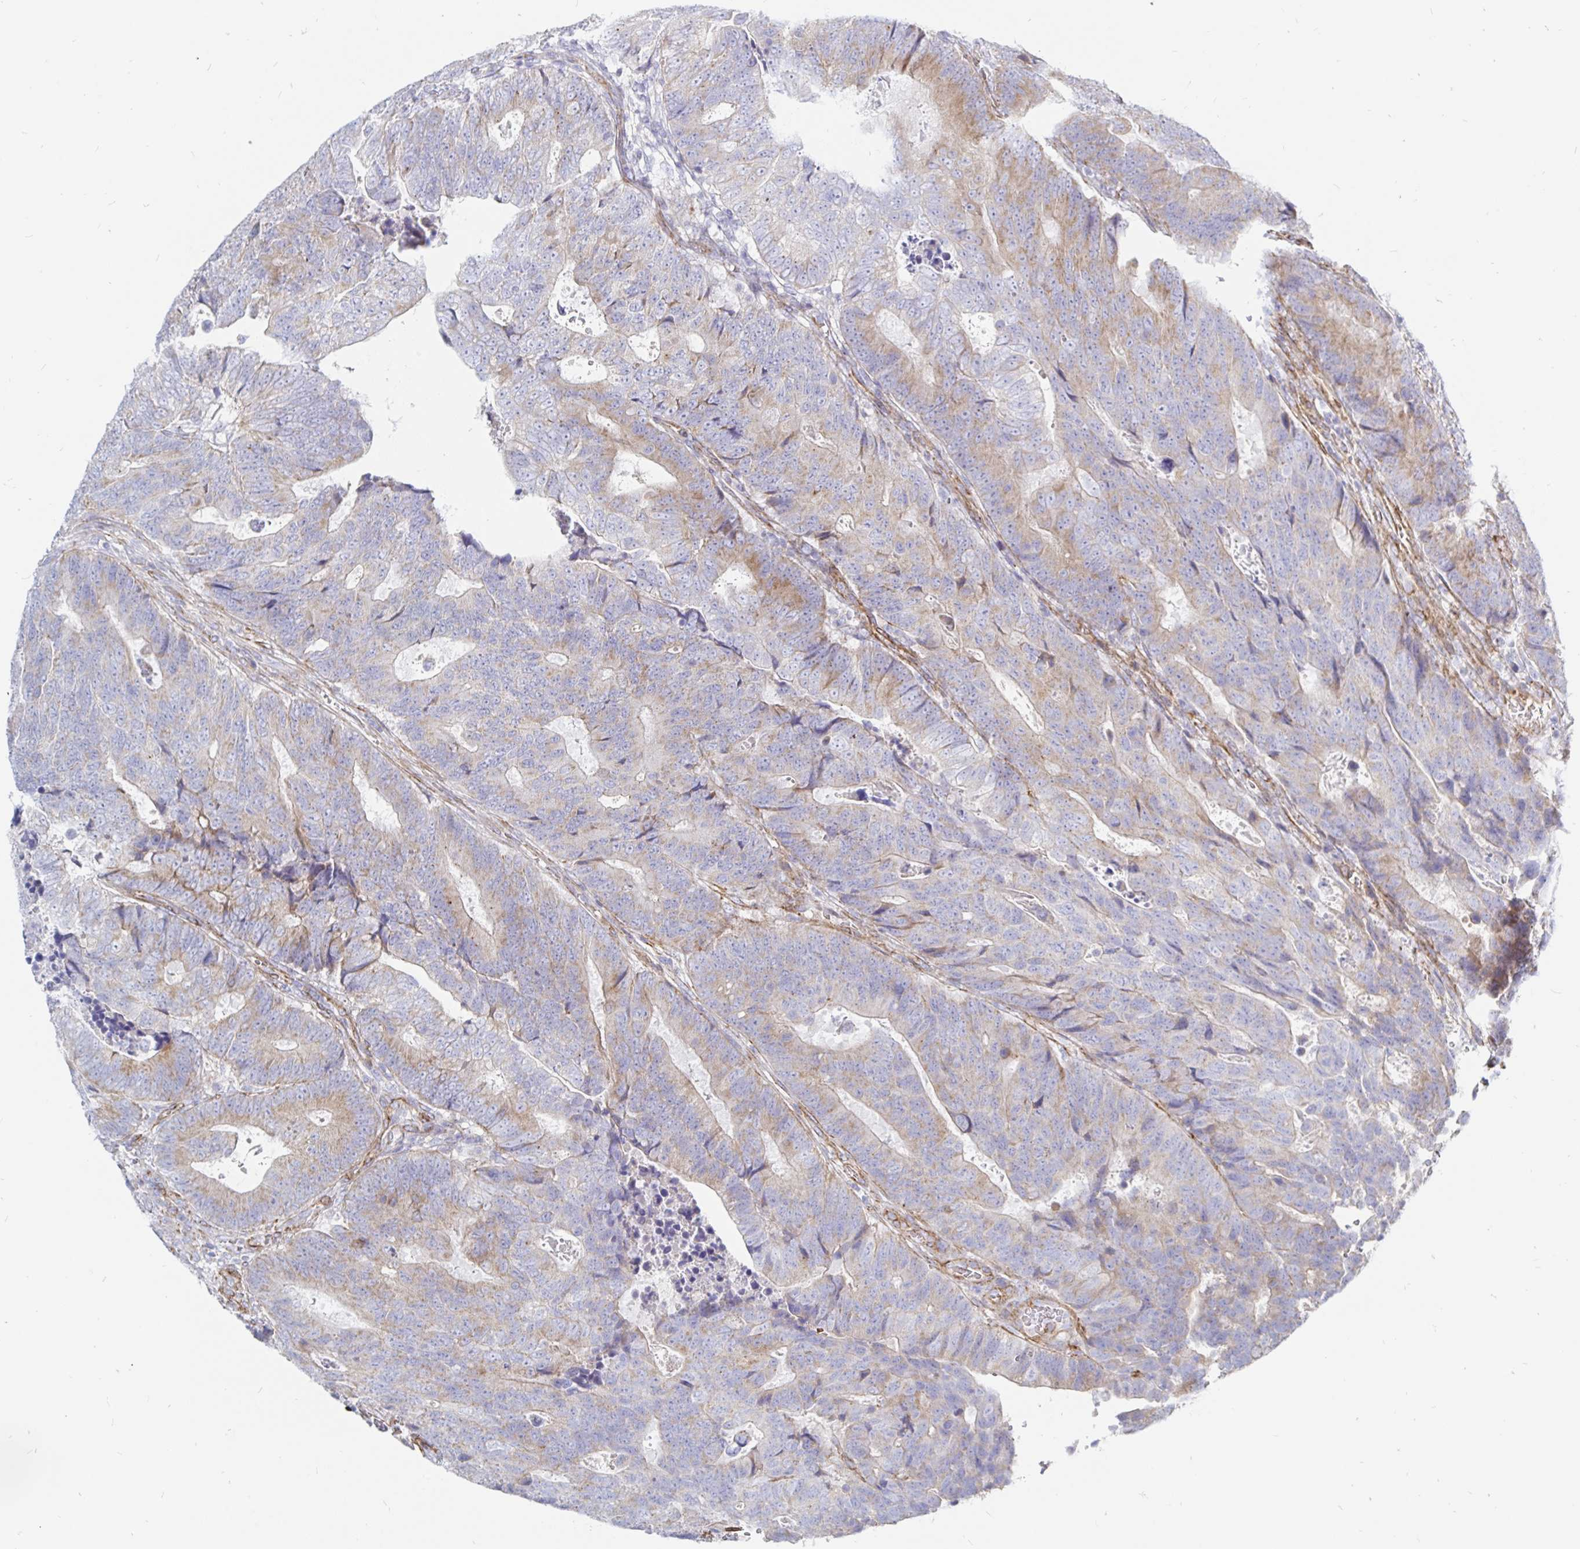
{"staining": {"intensity": "weak", "quantity": "25%-75%", "location": "cytoplasmic/membranous"}, "tissue": "colorectal cancer", "cell_type": "Tumor cells", "image_type": "cancer", "snomed": [{"axis": "morphology", "description": "Adenocarcinoma, NOS"}, {"axis": "topography", "description": "Colon"}], "caption": "Approximately 25%-75% of tumor cells in adenocarcinoma (colorectal) display weak cytoplasmic/membranous protein positivity as visualized by brown immunohistochemical staining.", "gene": "COX16", "patient": {"sex": "female", "age": 48}}